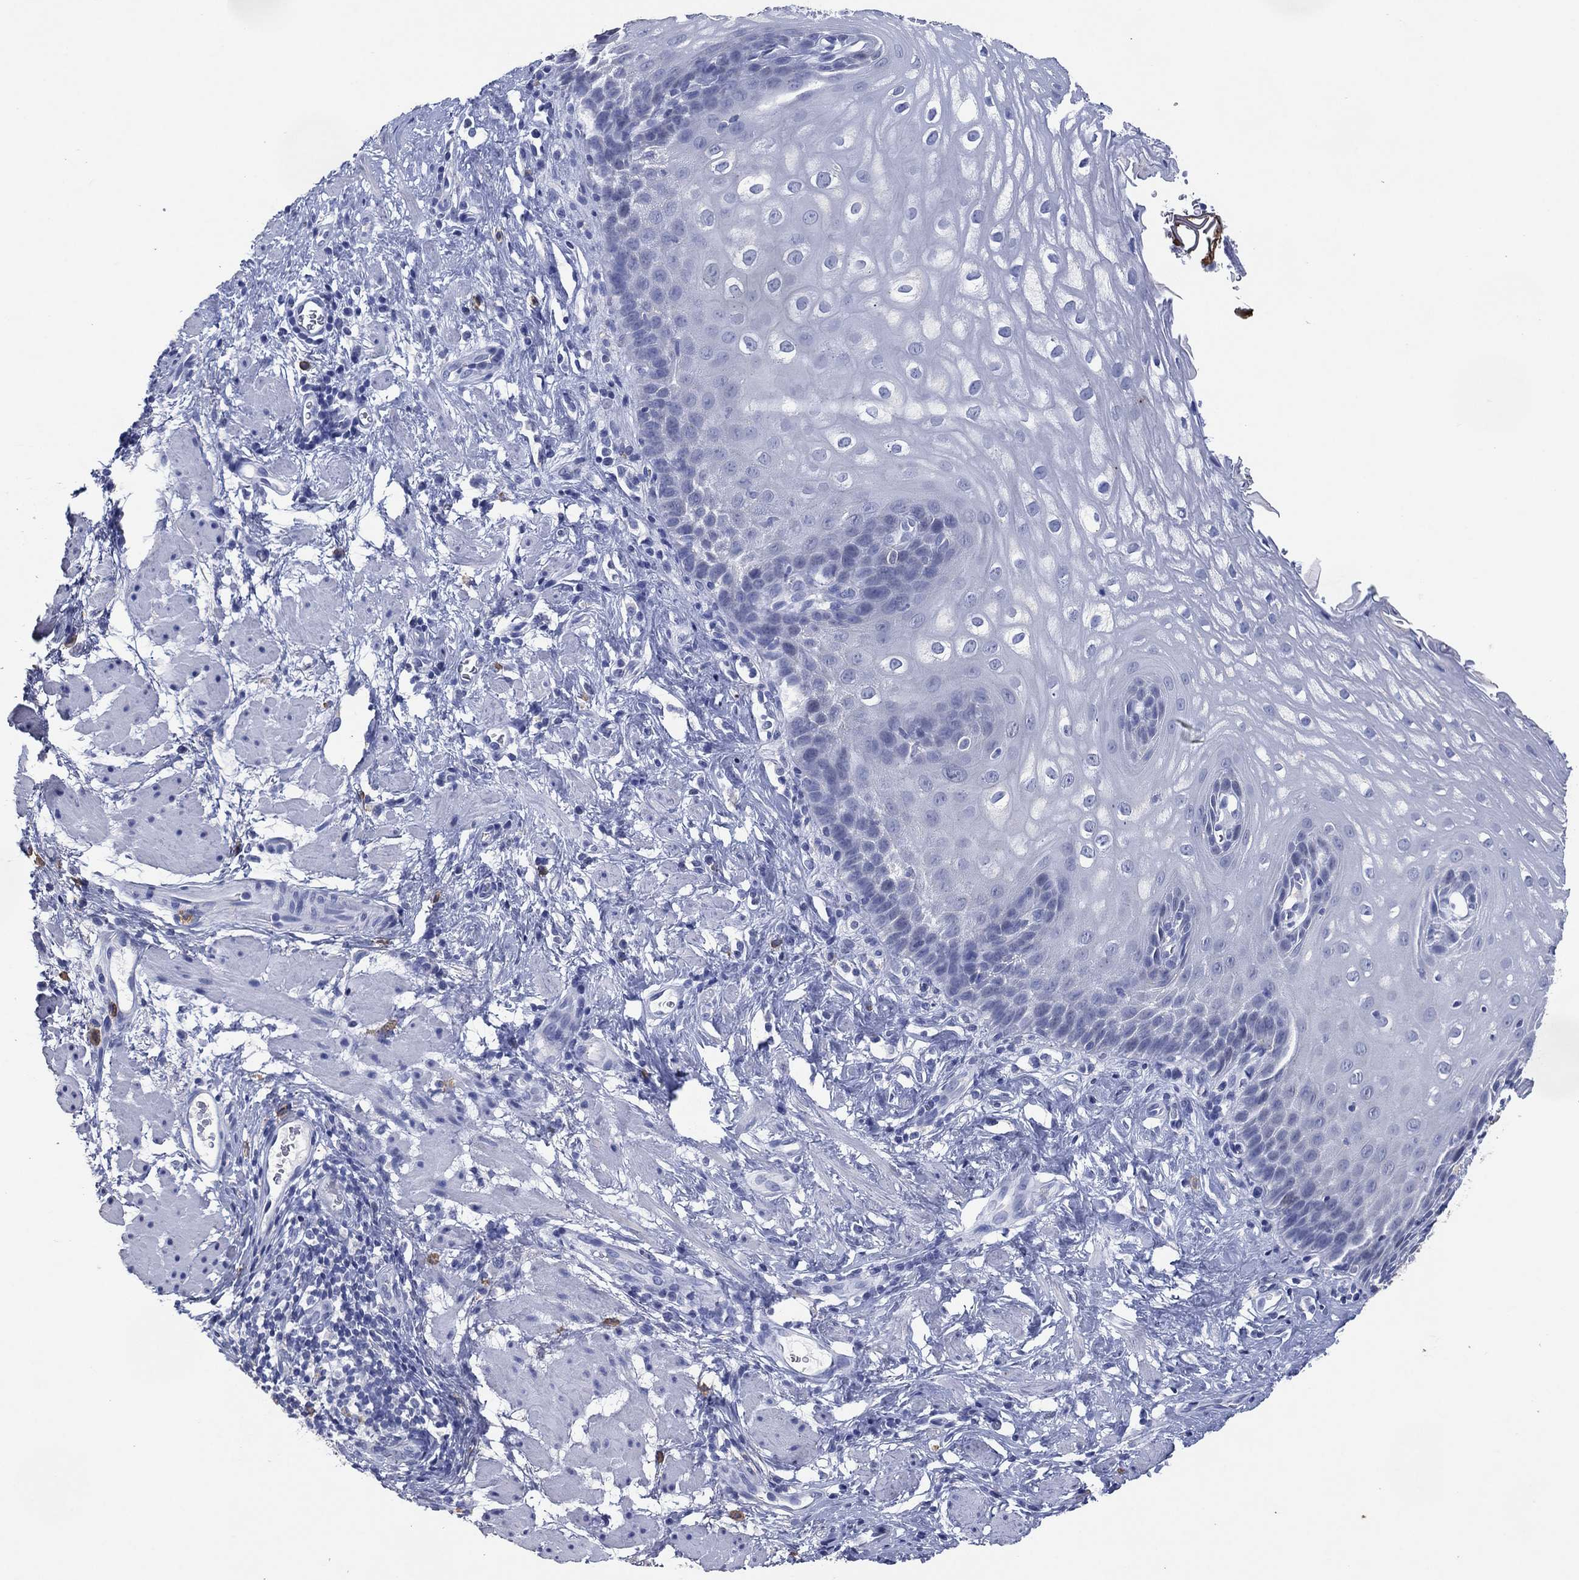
{"staining": {"intensity": "negative", "quantity": "none", "location": "none"}, "tissue": "esophagus", "cell_type": "Squamous epithelial cells", "image_type": "normal", "snomed": [{"axis": "morphology", "description": "Normal tissue, NOS"}, {"axis": "topography", "description": "Esophagus"}], "caption": "A micrograph of esophagus stained for a protein shows no brown staining in squamous epithelial cells. (DAB IHC with hematoxylin counter stain).", "gene": "FSCN2", "patient": {"sex": "male", "age": 64}}